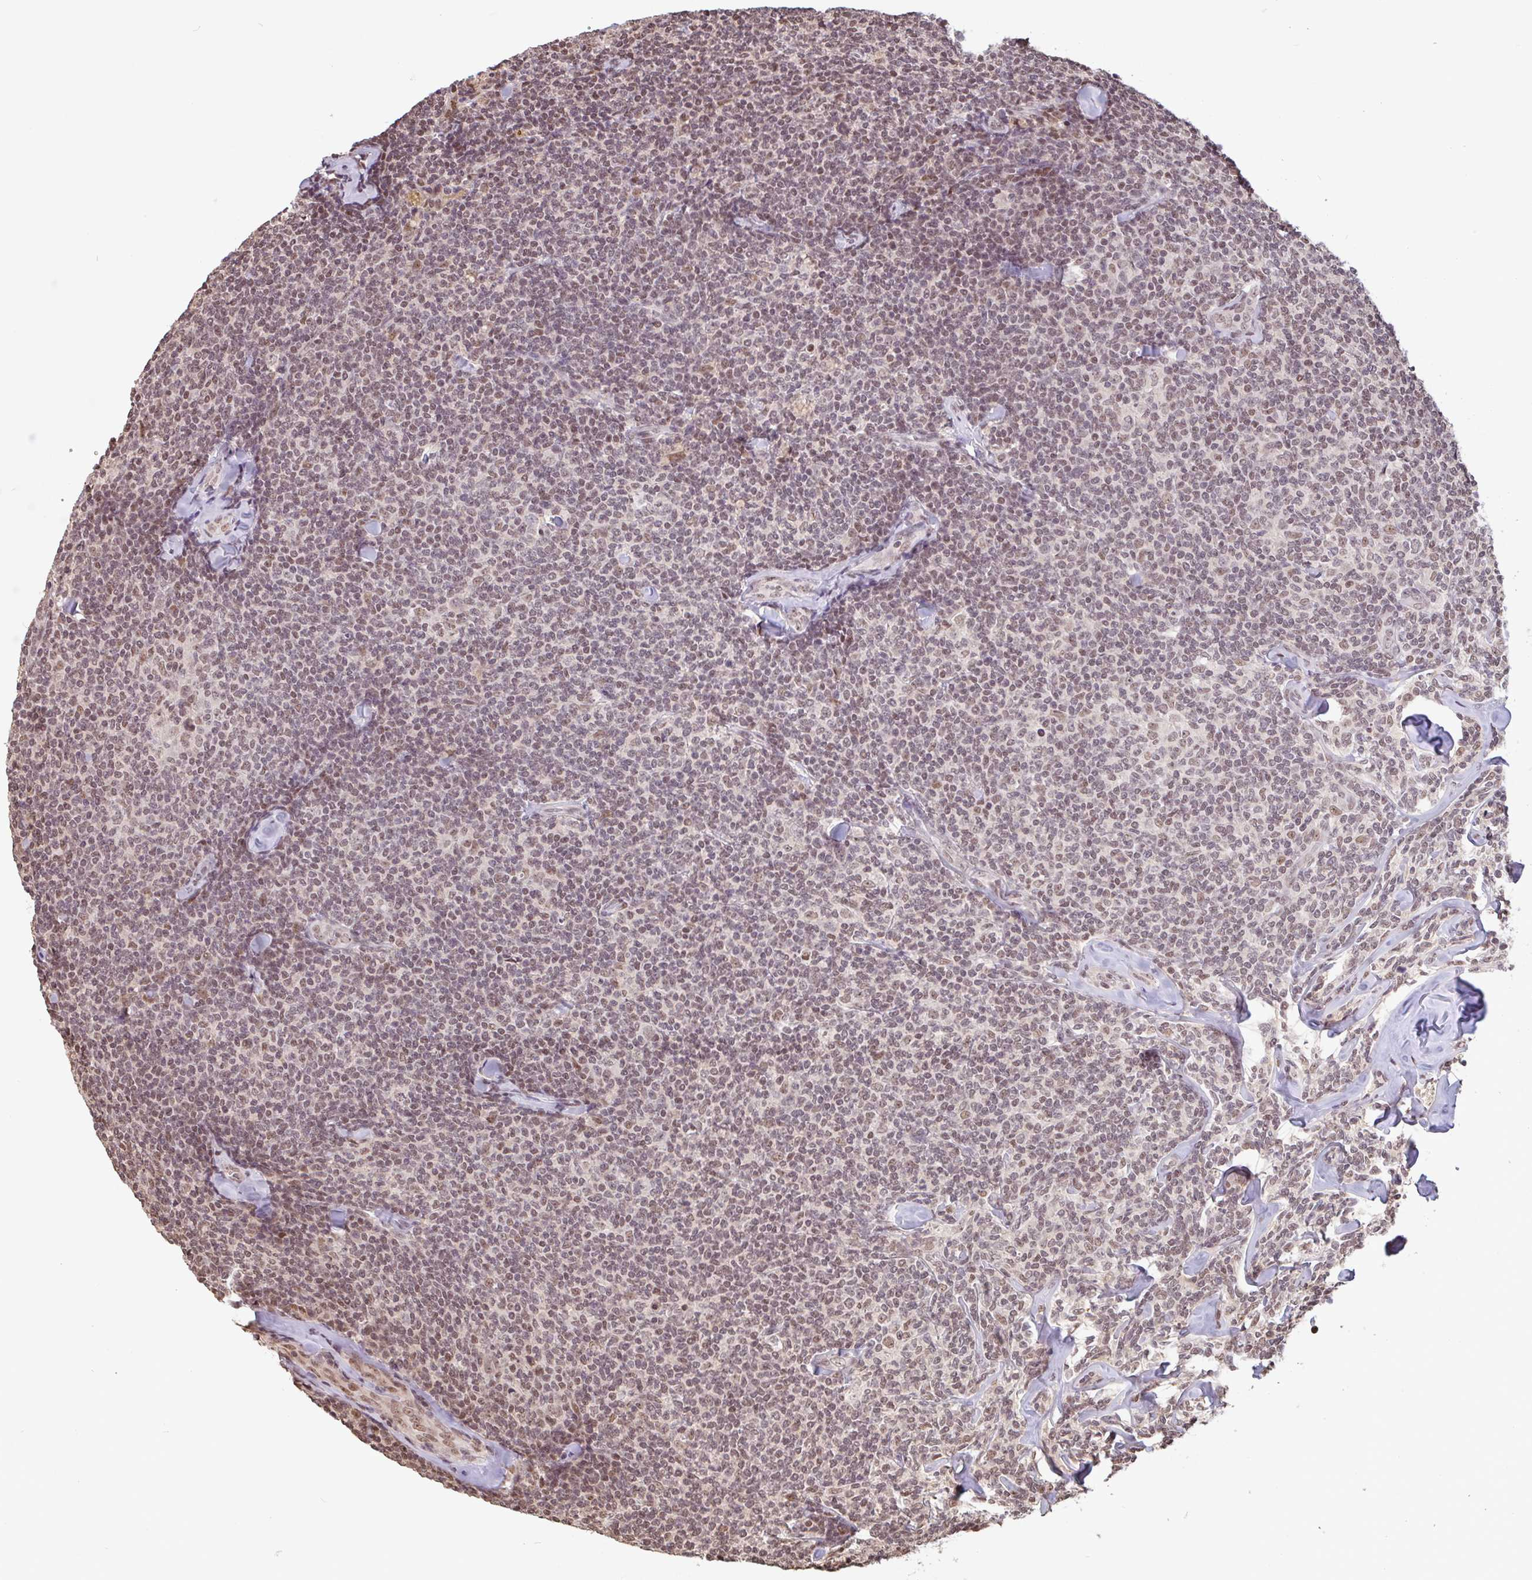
{"staining": {"intensity": "moderate", "quantity": "25%-75%", "location": "nuclear"}, "tissue": "lymphoma", "cell_type": "Tumor cells", "image_type": "cancer", "snomed": [{"axis": "morphology", "description": "Malignant lymphoma, non-Hodgkin's type, Low grade"}, {"axis": "topography", "description": "Lymph node"}], "caption": "Protein expression by IHC shows moderate nuclear positivity in approximately 25%-75% of tumor cells in low-grade malignant lymphoma, non-Hodgkin's type.", "gene": "DR1", "patient": {"sex": "female", "age": 56}}